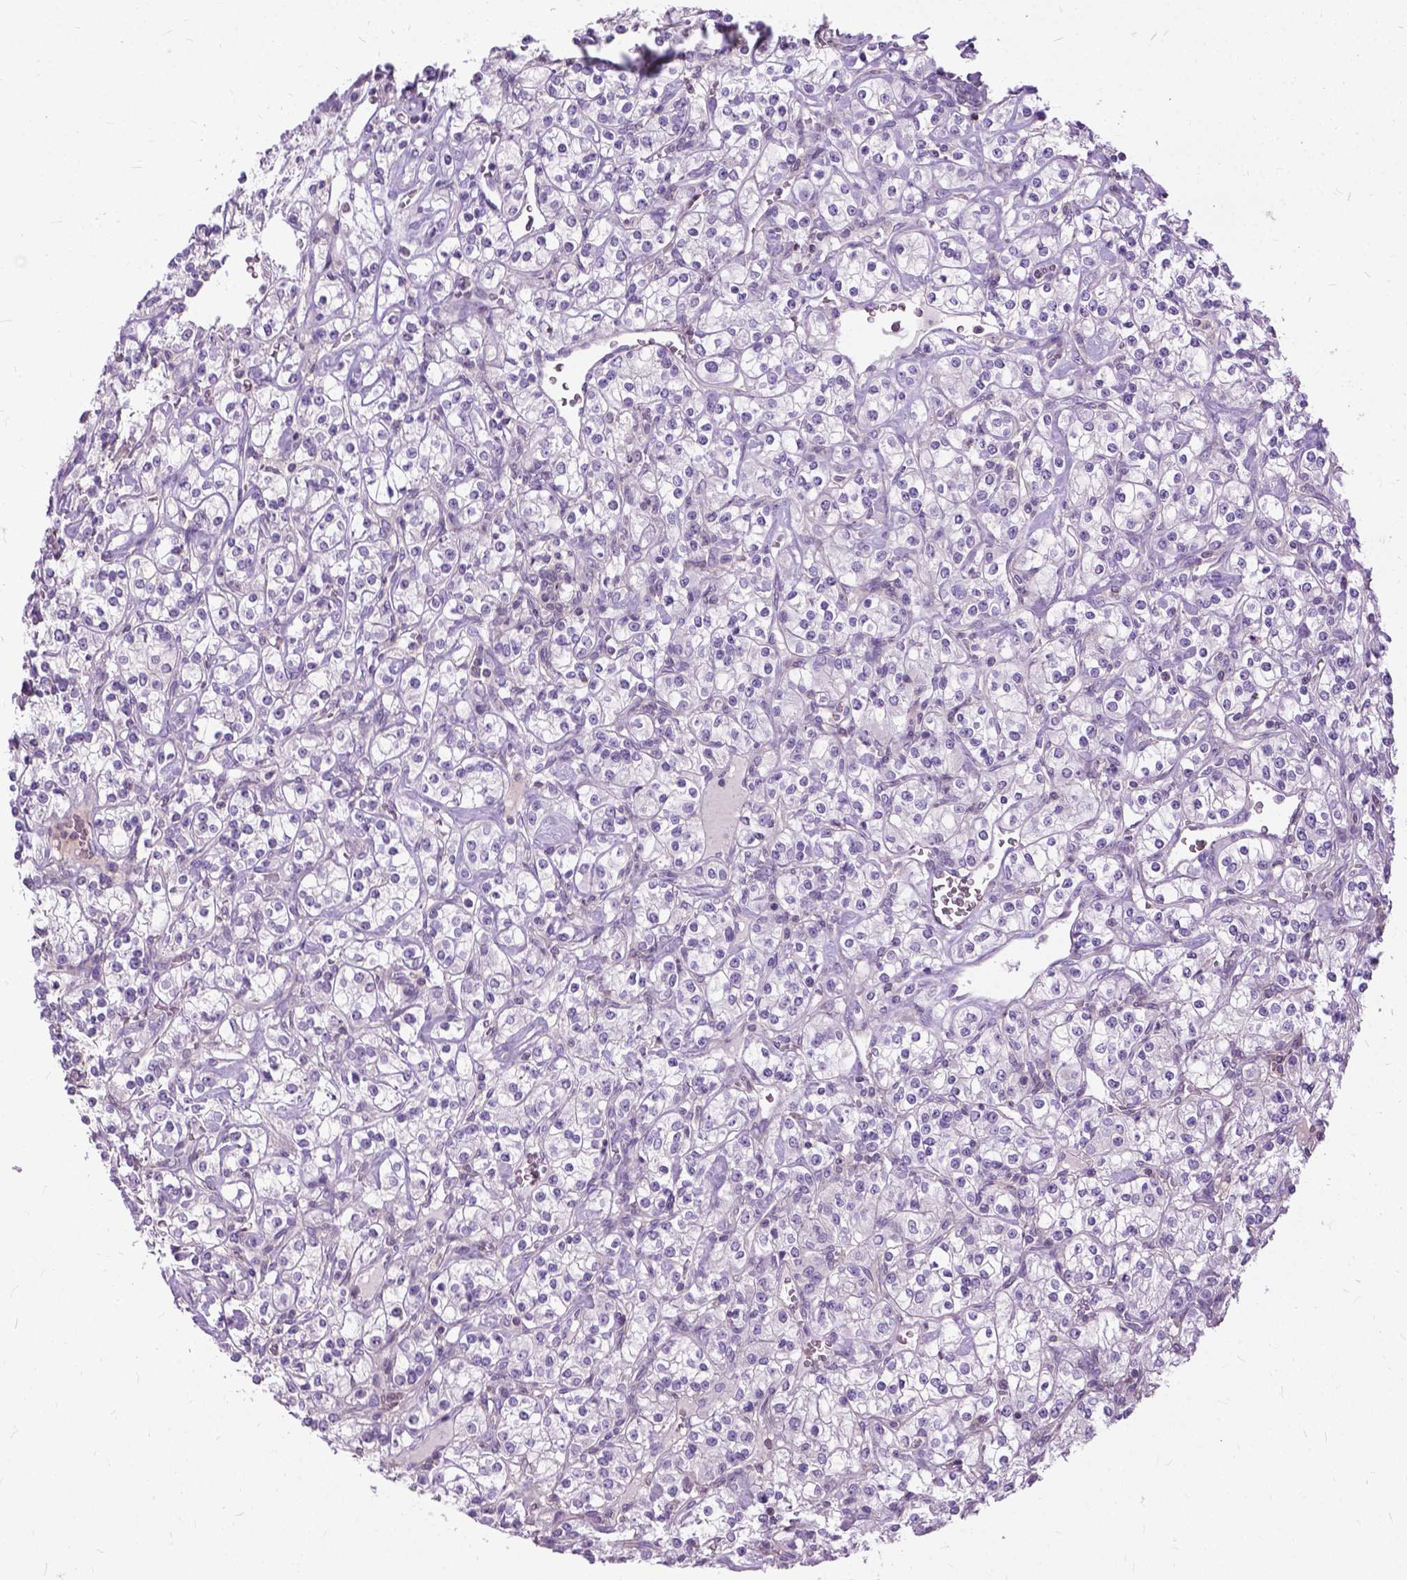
{"staining": {"intensity": "negative", "quantity": "none", "location": "none"}, "tissue": "renal cancer", "cell_type": "Tumor cells", "image_type": "cancer", "snomed": [{"axis": "morphology", "description": "Adenocarcinoma, NOS"}, {"axis": "topography", "description": "Kidney"}], "caption": "A high-resolution photomicrograph shows immunohistochemistry staining of renal adenocarcinoma, which shows no significant positivity in tumor cells. (IHC, brightfield microscopy, high magnification).", "gene": "JAK3", "patient": {"sex": "male", "age": 77}}